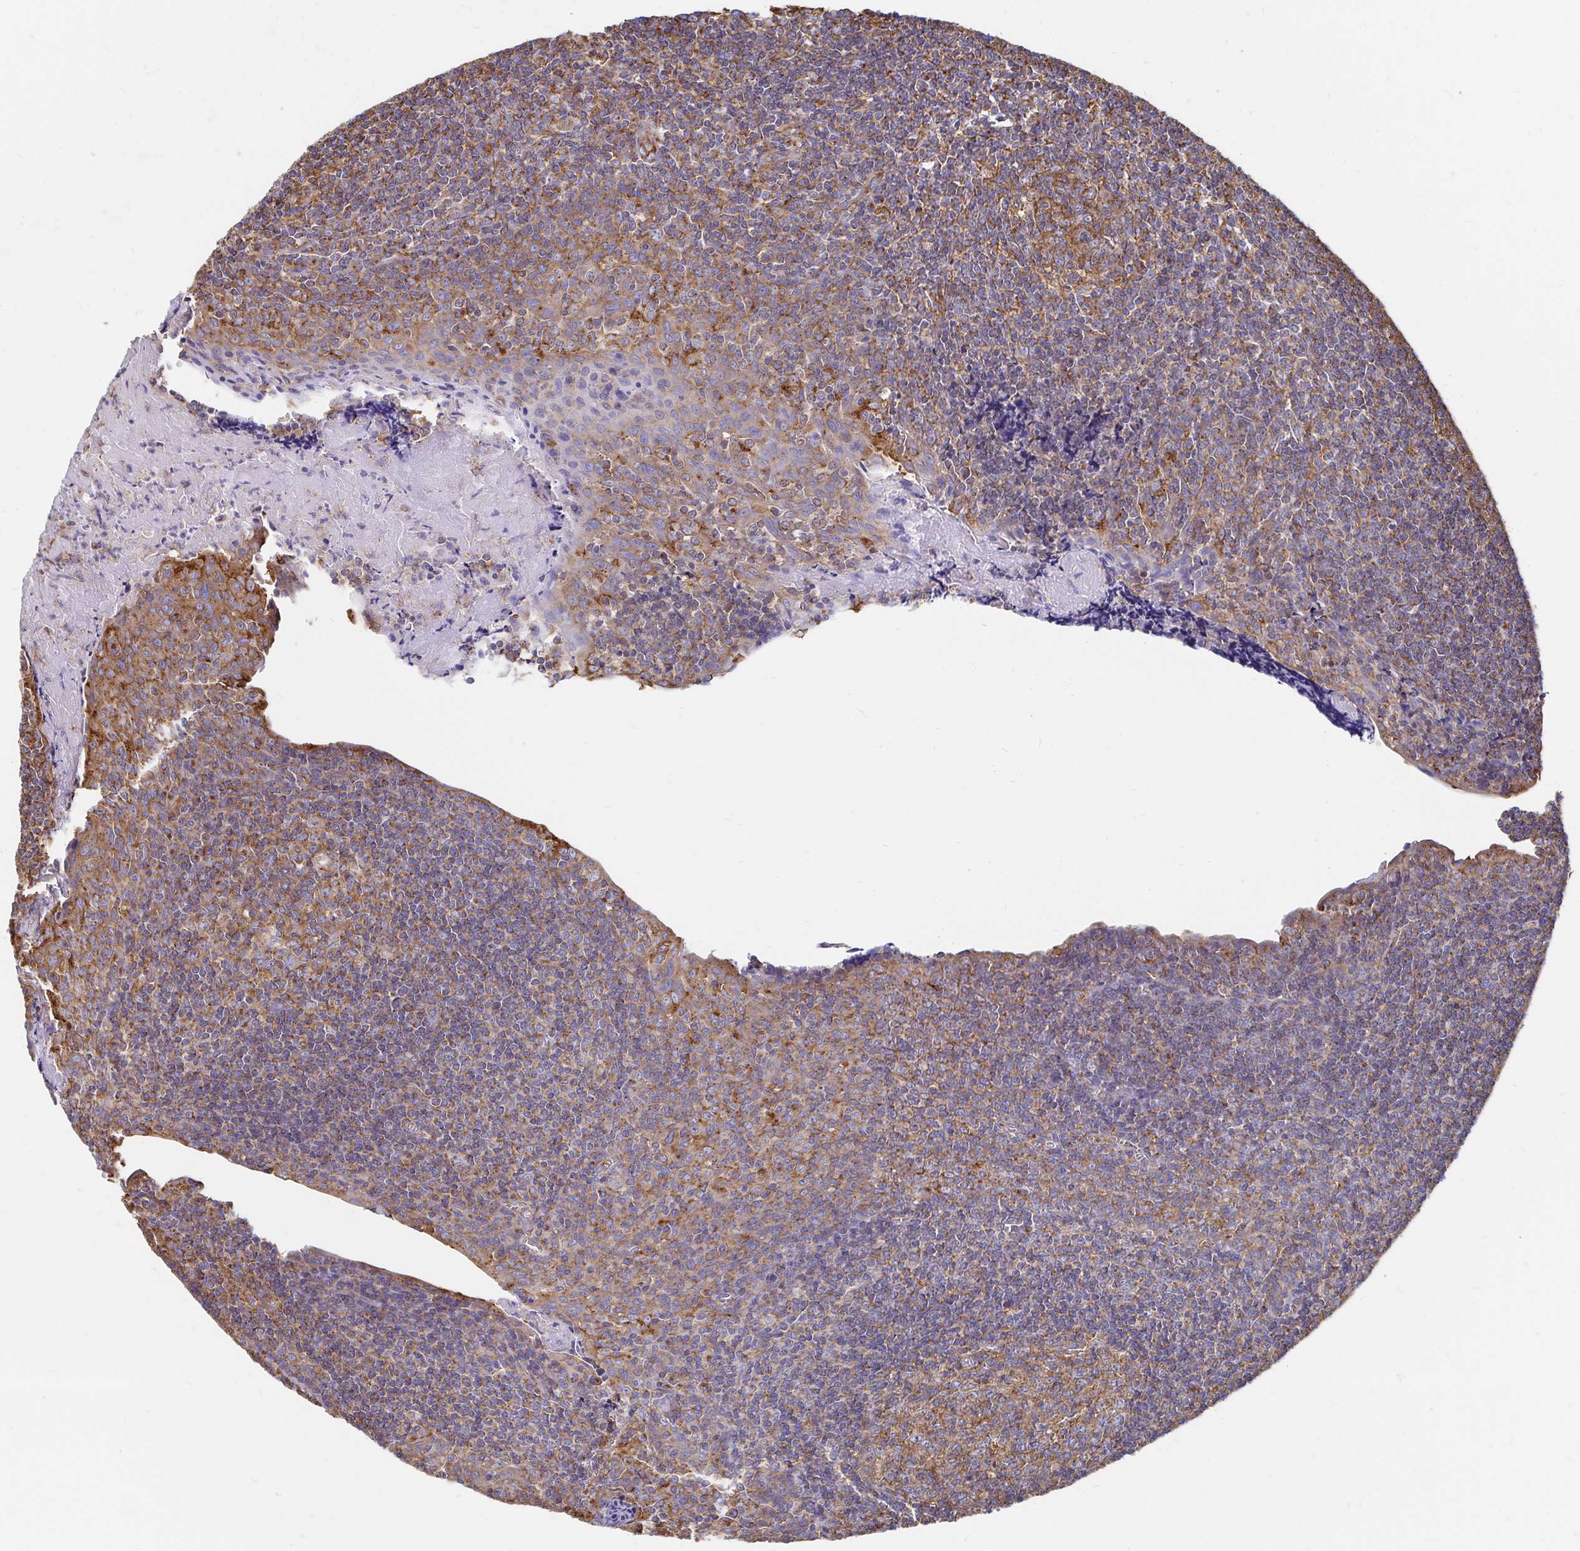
{"staining": {"intensity": "moderate", "quantity": ">75%", "location": "cytoplasmic/membranous"}, "tissue": "tonsil", "cell_type": "Germinal center cells", "image_type": "normal", "snomed": [{"axis": "morphology", "description": "Normal tissue, NOS"}, {"axis": "morphology", "description": "Inflammation, NOS"}, {"axis": "topography", "description": "Tonsil"}], "caption": "High-power microscopy captured an immunohistochemistry histopathology image of normal tonsil, revealing moderate cytoplasmic/membranous staining in about >75% of germinal center cells.", "gene": "CLTC", "patient": {"sex": "female", "age": 31}}